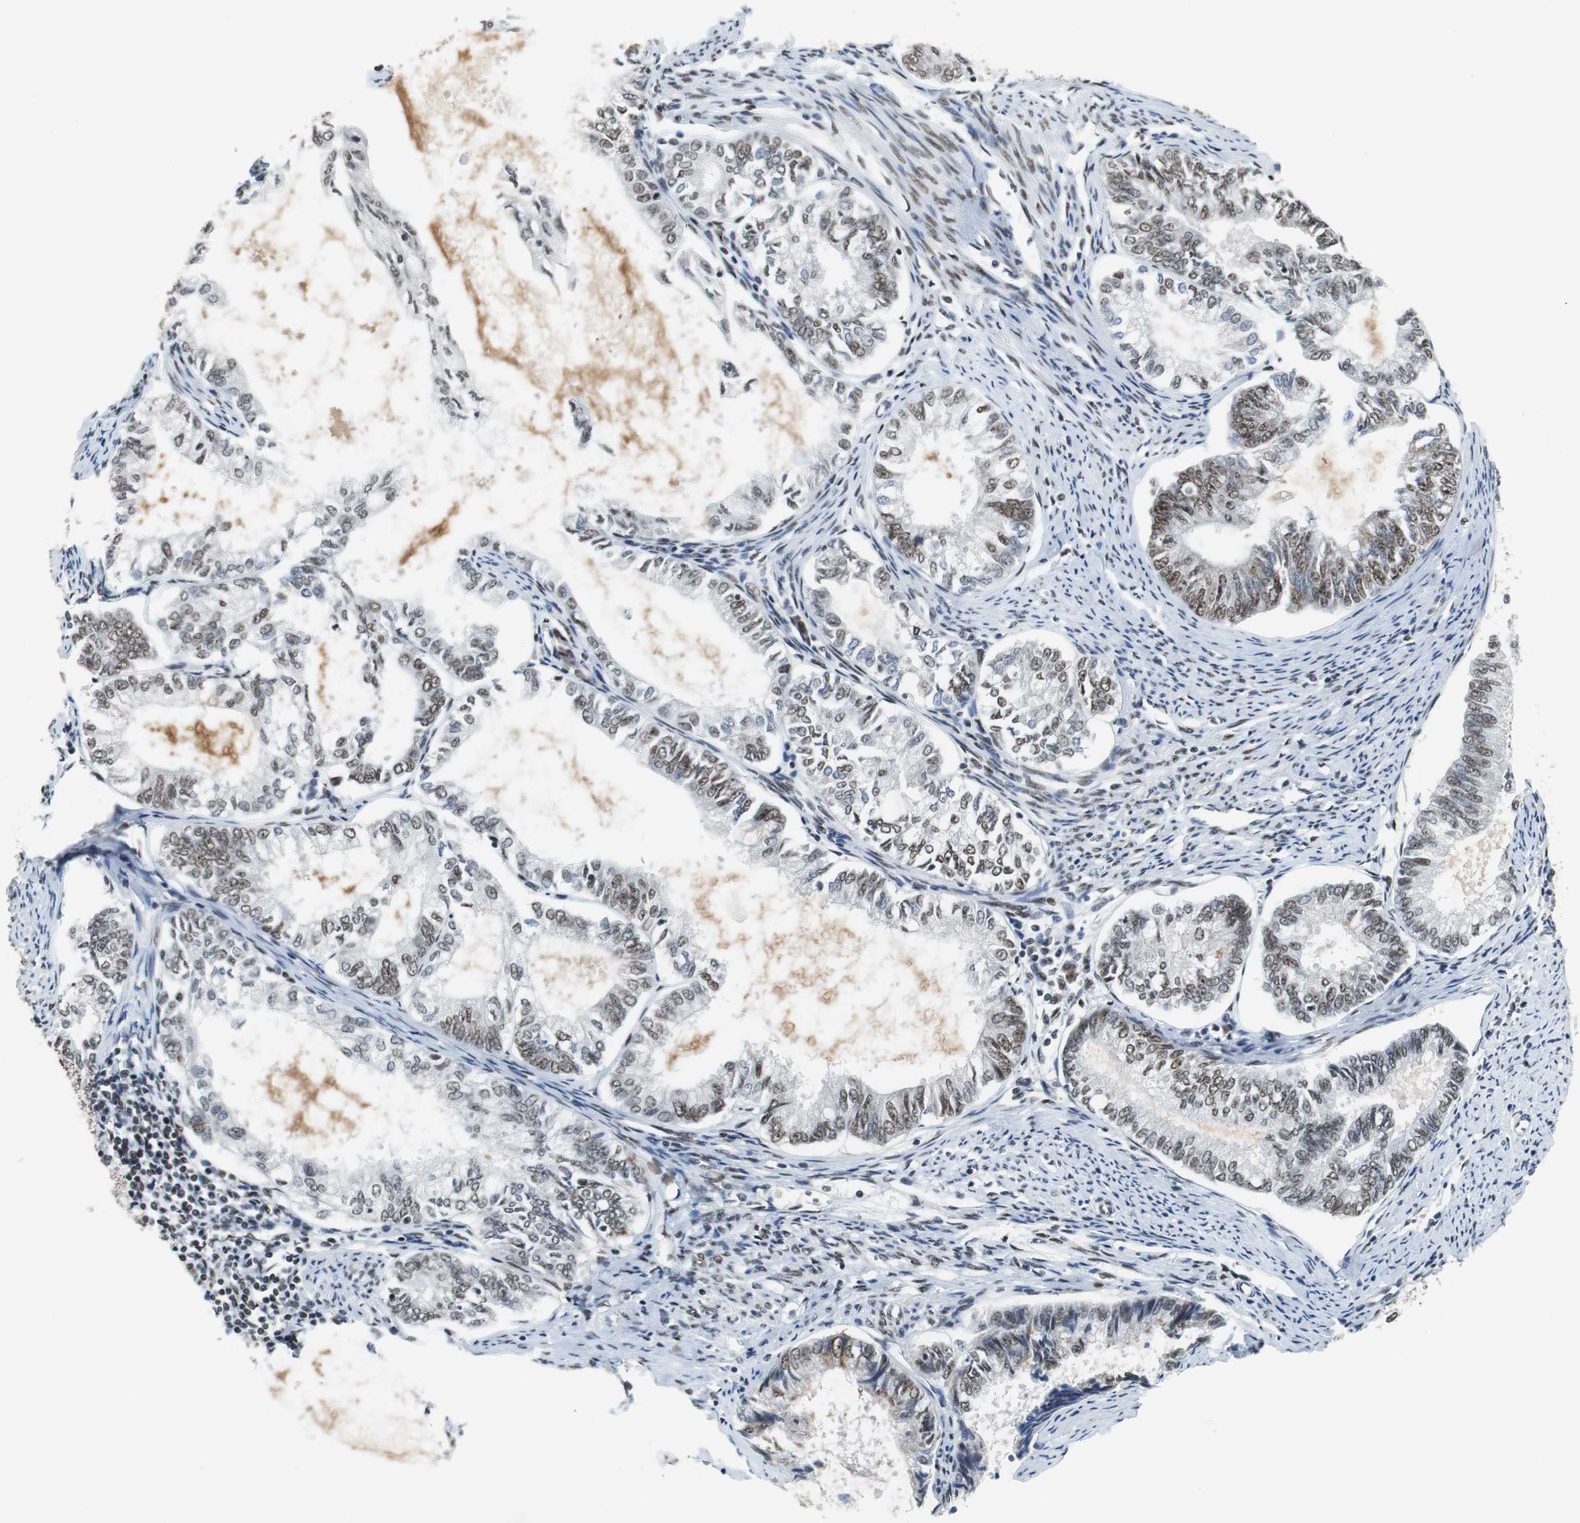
{"staining": {"intensity": "moderate", "quantity": ">75%", "location": "nuclear"}, "tissue": "endometrial cancer", "cell_type": "Tumor cells", "image_type": "cancer", "snomed": [{"axis": "morphology", "description": "Adenocarcinoma, NOS"}, {"axis": "topography", "description": "Endometrium"}], "caption": "This micrograph shows immunohistochemistry staining of human endometrial cancer (adenocarcinoma), with medium moderate nuclear staining in approximately >75% of tumor cells.", "gene": "PRKDC", "patient": {"sex": "female", "age": 86}}